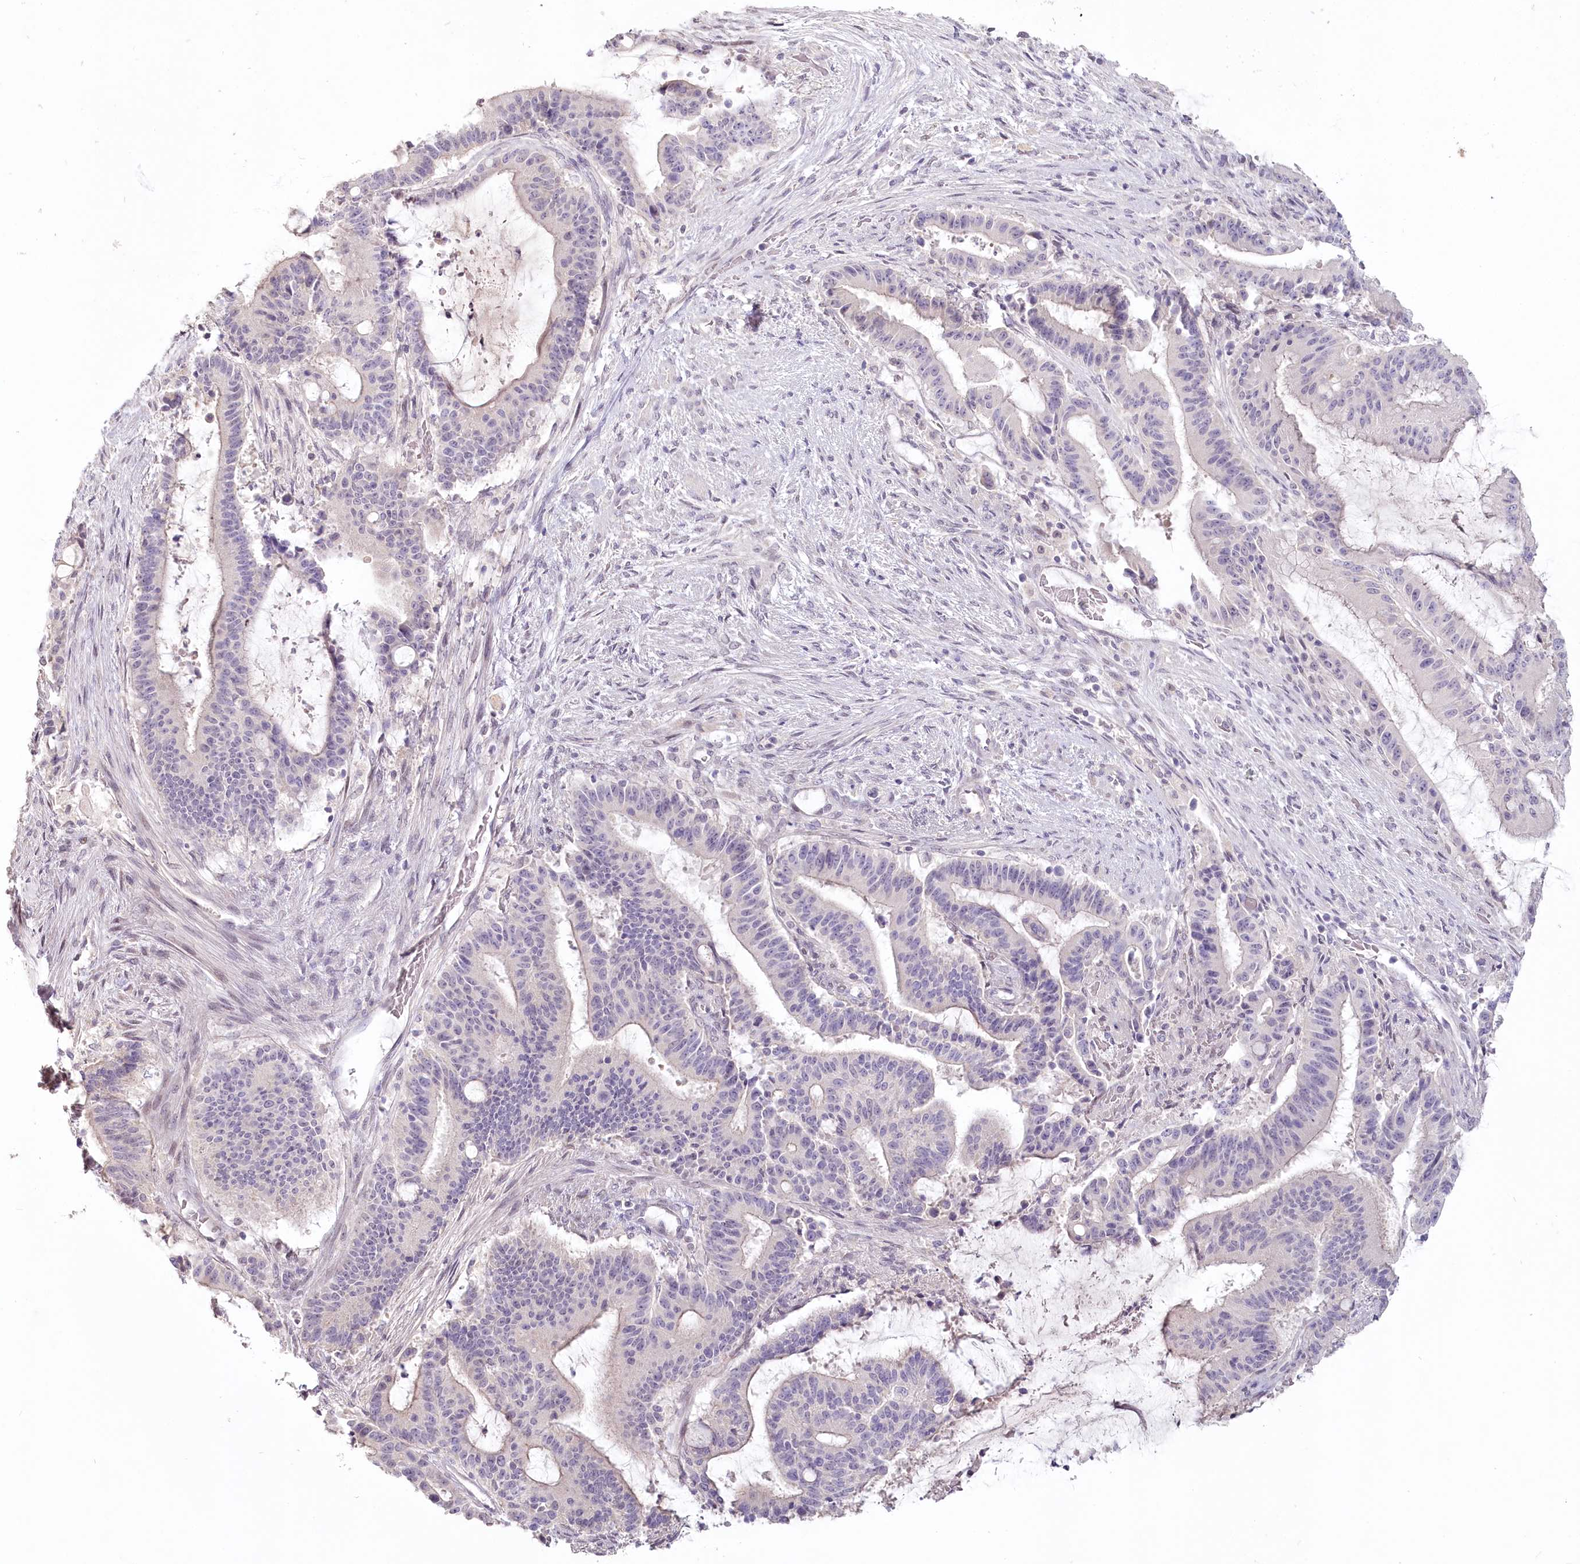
{"staining": {"intensity": "negative", "quantity": "none", "location": "none"}, "tissue": "liver cancer", "cell_type": "Tumor cells", "image_type": "cancer", "snomed": [{"axis": "morphology", "description": "Normal tissue, NOS"}, {"axis": "morphology", "description": "Cholangiocarcinoma"}, {"axis": "topography", "description": "Liver"}, {"axis": "topography", "description": "Peripheral nerve tissue"}], "caption": "An image of liver cancer stained for a protein shows no brown staining in tumor cells.", "gene": "USP11", "patient": {"sex": "female", "age": 73}}